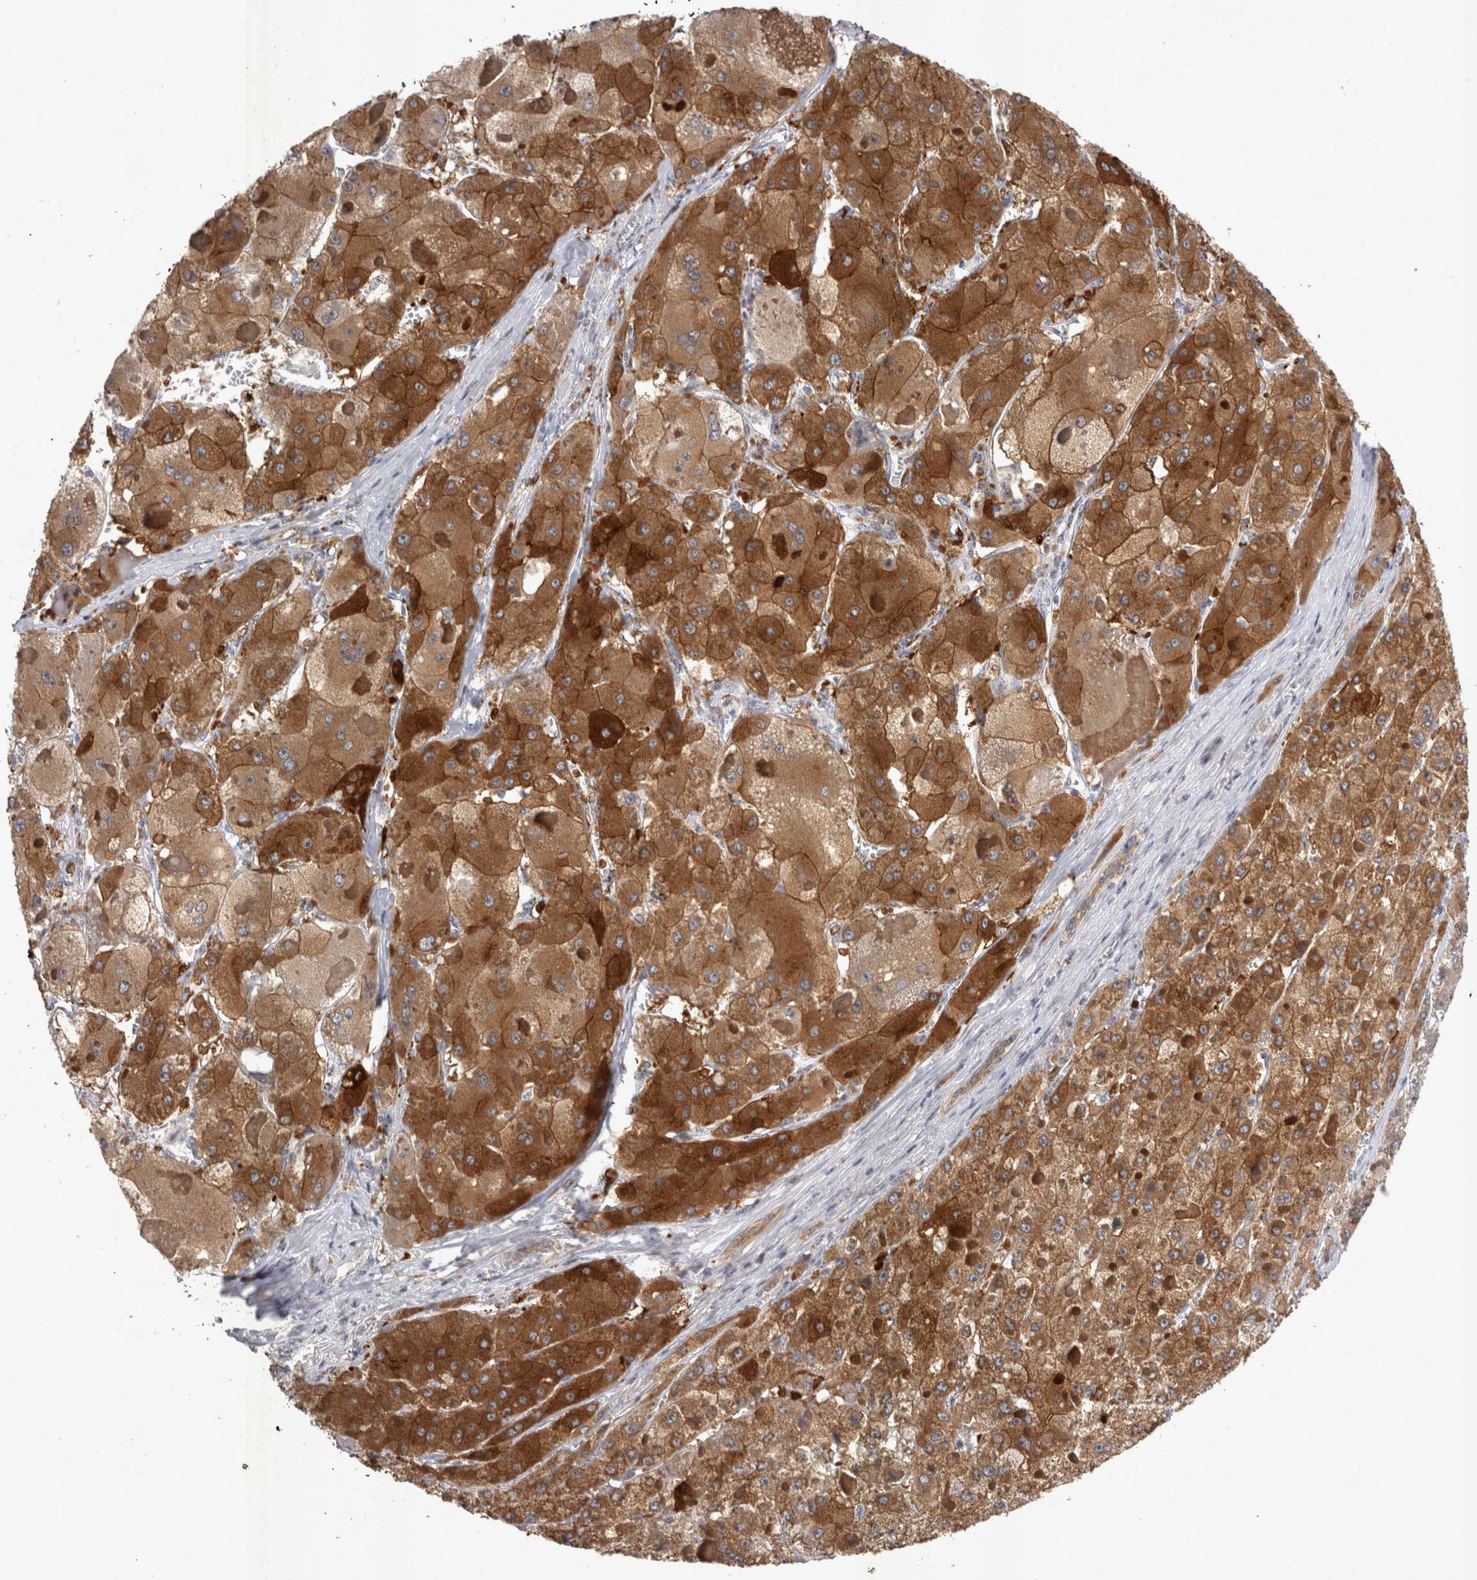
{"staining": {"intensity": "moderate", "quantity": ">75%", "location": "cytoplasmic/membranous"}, "tissue": "liver cancer", "cell_type": "Tumor cells", "image_type": "cancer", "snomed": [{"axis": "morphology", "description": "Carcinoma, Hepatocellular, NOS"}, {"axis": "topography", "description": "Liver"}], "caption": "Liver hepatocellular carcinoma tissue demonstrates moderate cytoplasmic/membranous expression in approximately >75% of tumor cells The staining was performed using DAB to visualize the protein expression in brown, while the nuclei were stained in blue with hematoxylin (Magnification: 20x).", "gene": "CTBS", "patient": {"sex": "female", "age": 73}}